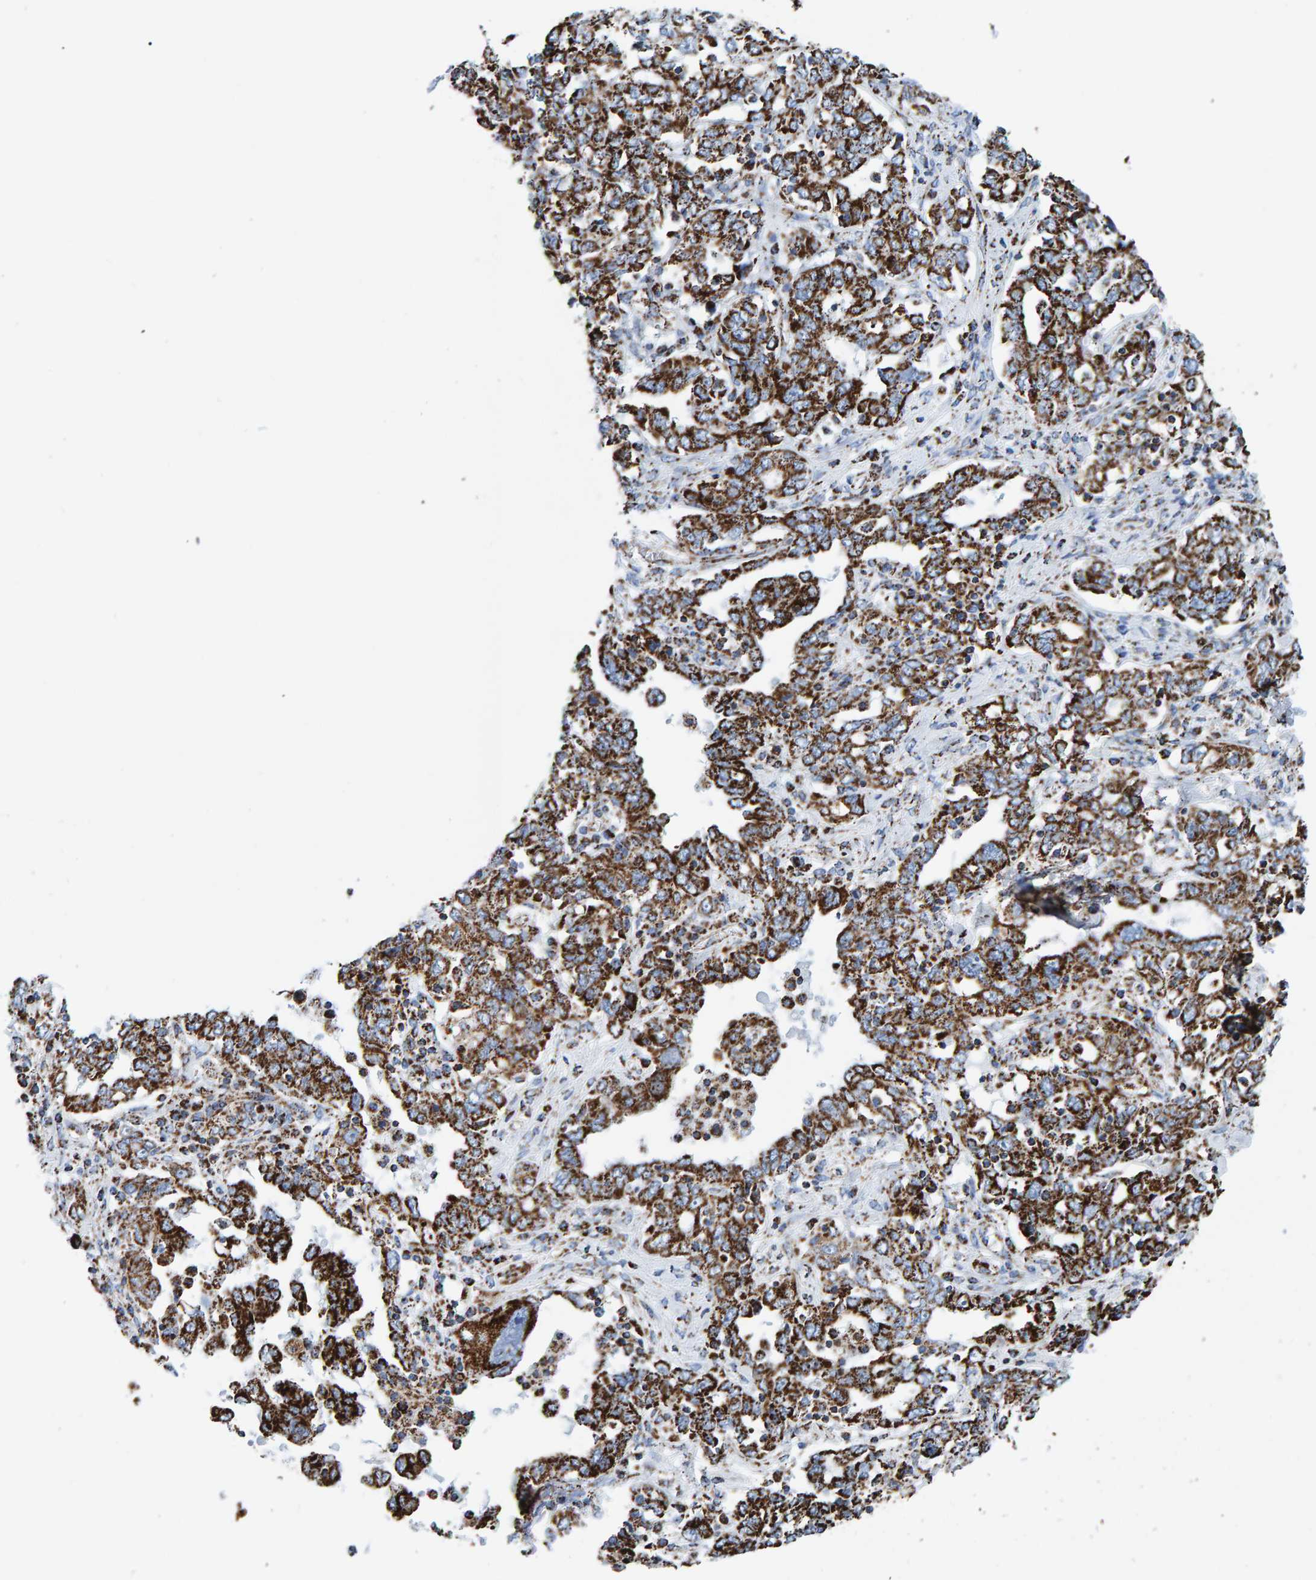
{"staining": {"intensity": "strong", "quantity": ">75%", "location": "cytoplasmic/membranous"}, "tissue": "ovarian cancer", "cell_type": "Tumor cells", "image_type": "cancer", "snomed": [{"axis": "morphology", "description": "Cystadenocarcinoma, mucinous, NOS"}, {"axis": "topography", "description": "Ovary"}], "caption": "Ovarian mucinous cystadenocarcinoma stained for a protein exhibits strong cytoplasmic/membranous positivity in tumor cells. (DAB IHC with brightfield microscopy, high magnification).", "gene": "ENSG00000262660", "patient": {"sex": "female", "age": 73}}